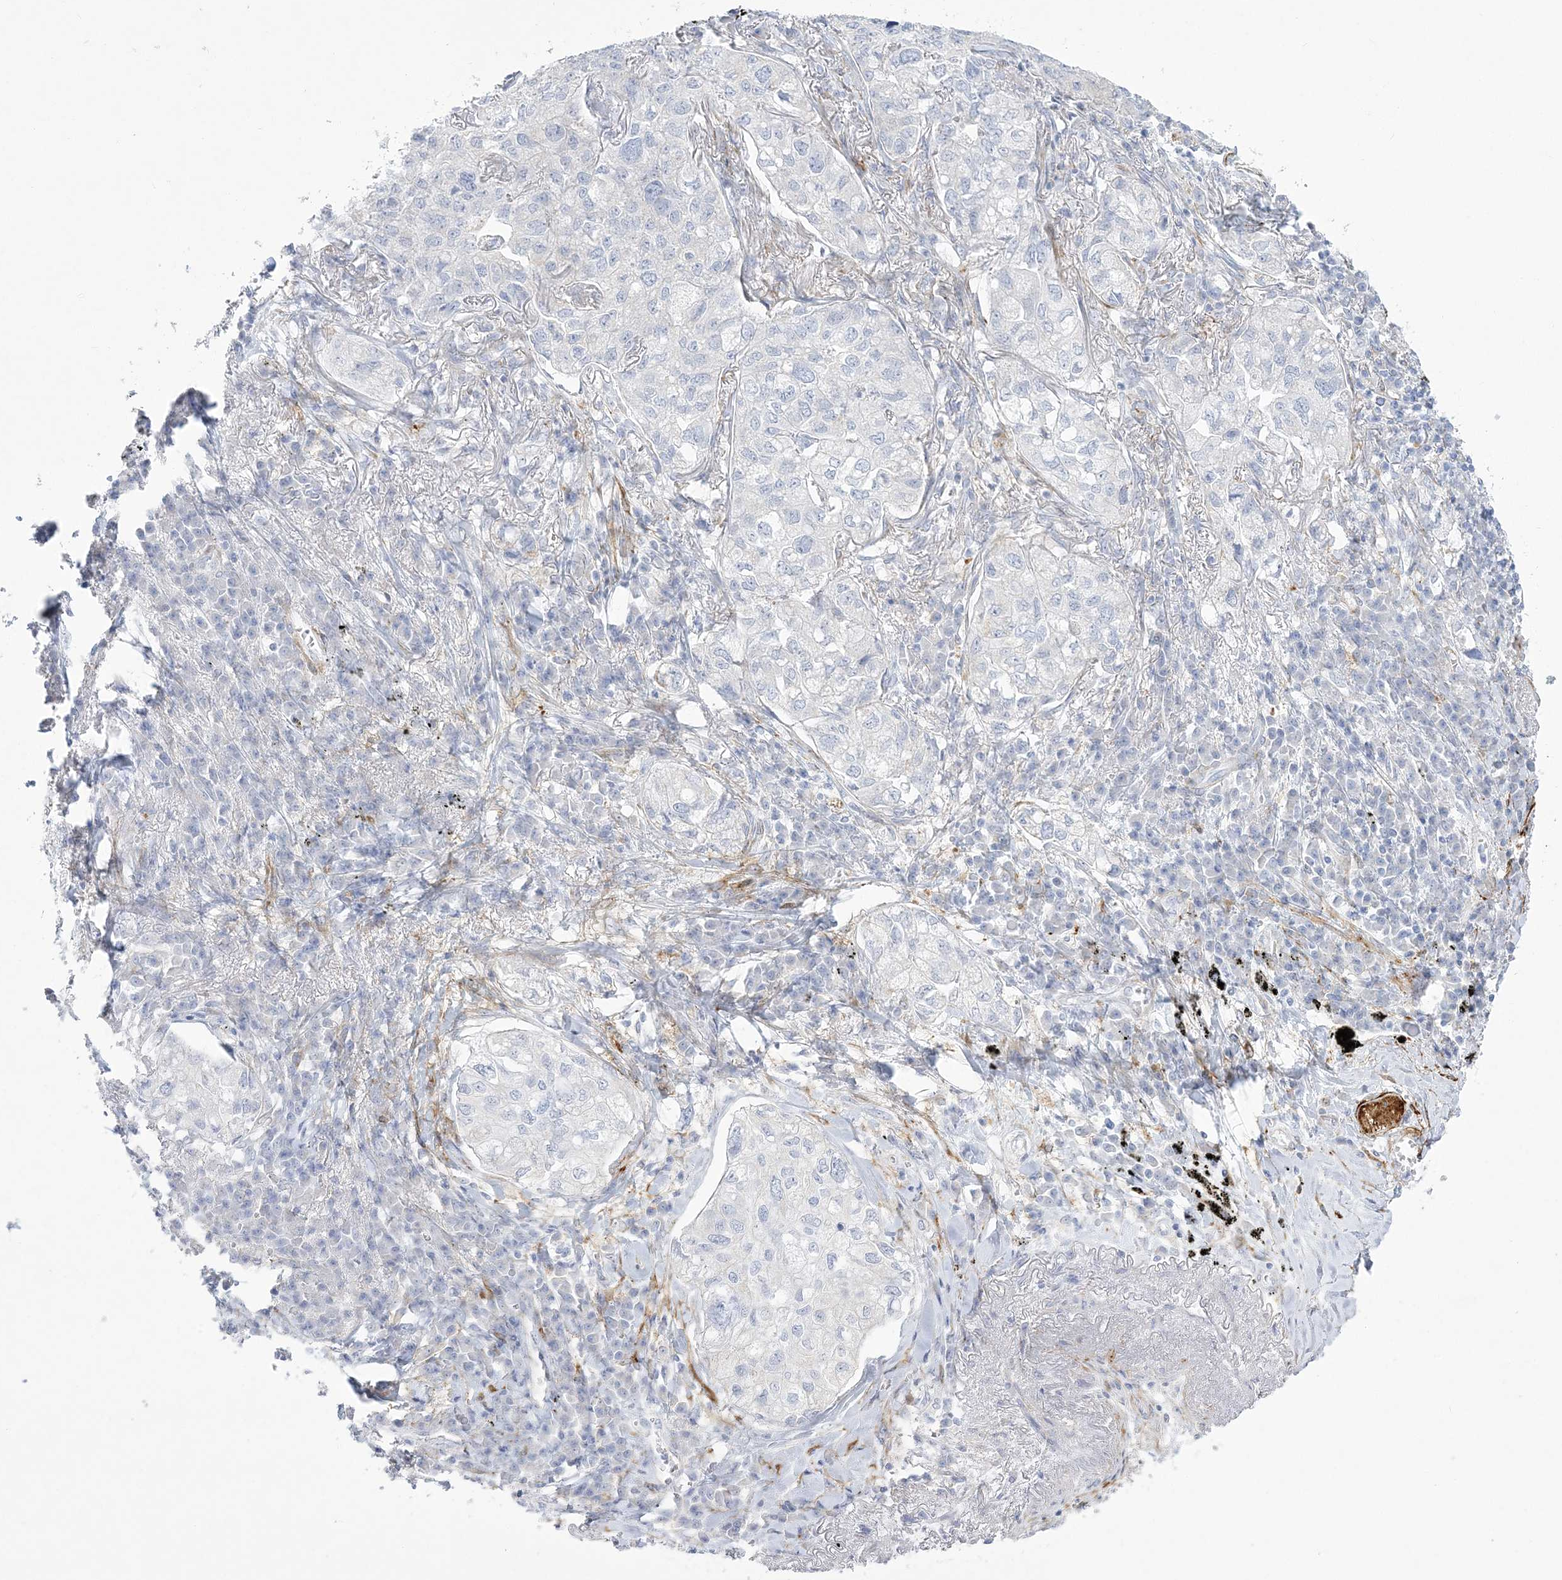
{"staining": {"intensity": "negative", "quantity": "none", "location": "none"}, "tissue": "lung cancer", "cell_type": "Tumor cells", "image_type": "cancer", "snomed": [{"axis": "morphology", "description": "Adenocarcinoma, NOS"}, {"axis": "topography", "description": "Lung"}], "caption": "Tumor cells are negative for brown protein staining in lung cancer.", "gene": "WDR27", "patient": {"sex": "male", "age": 65}}